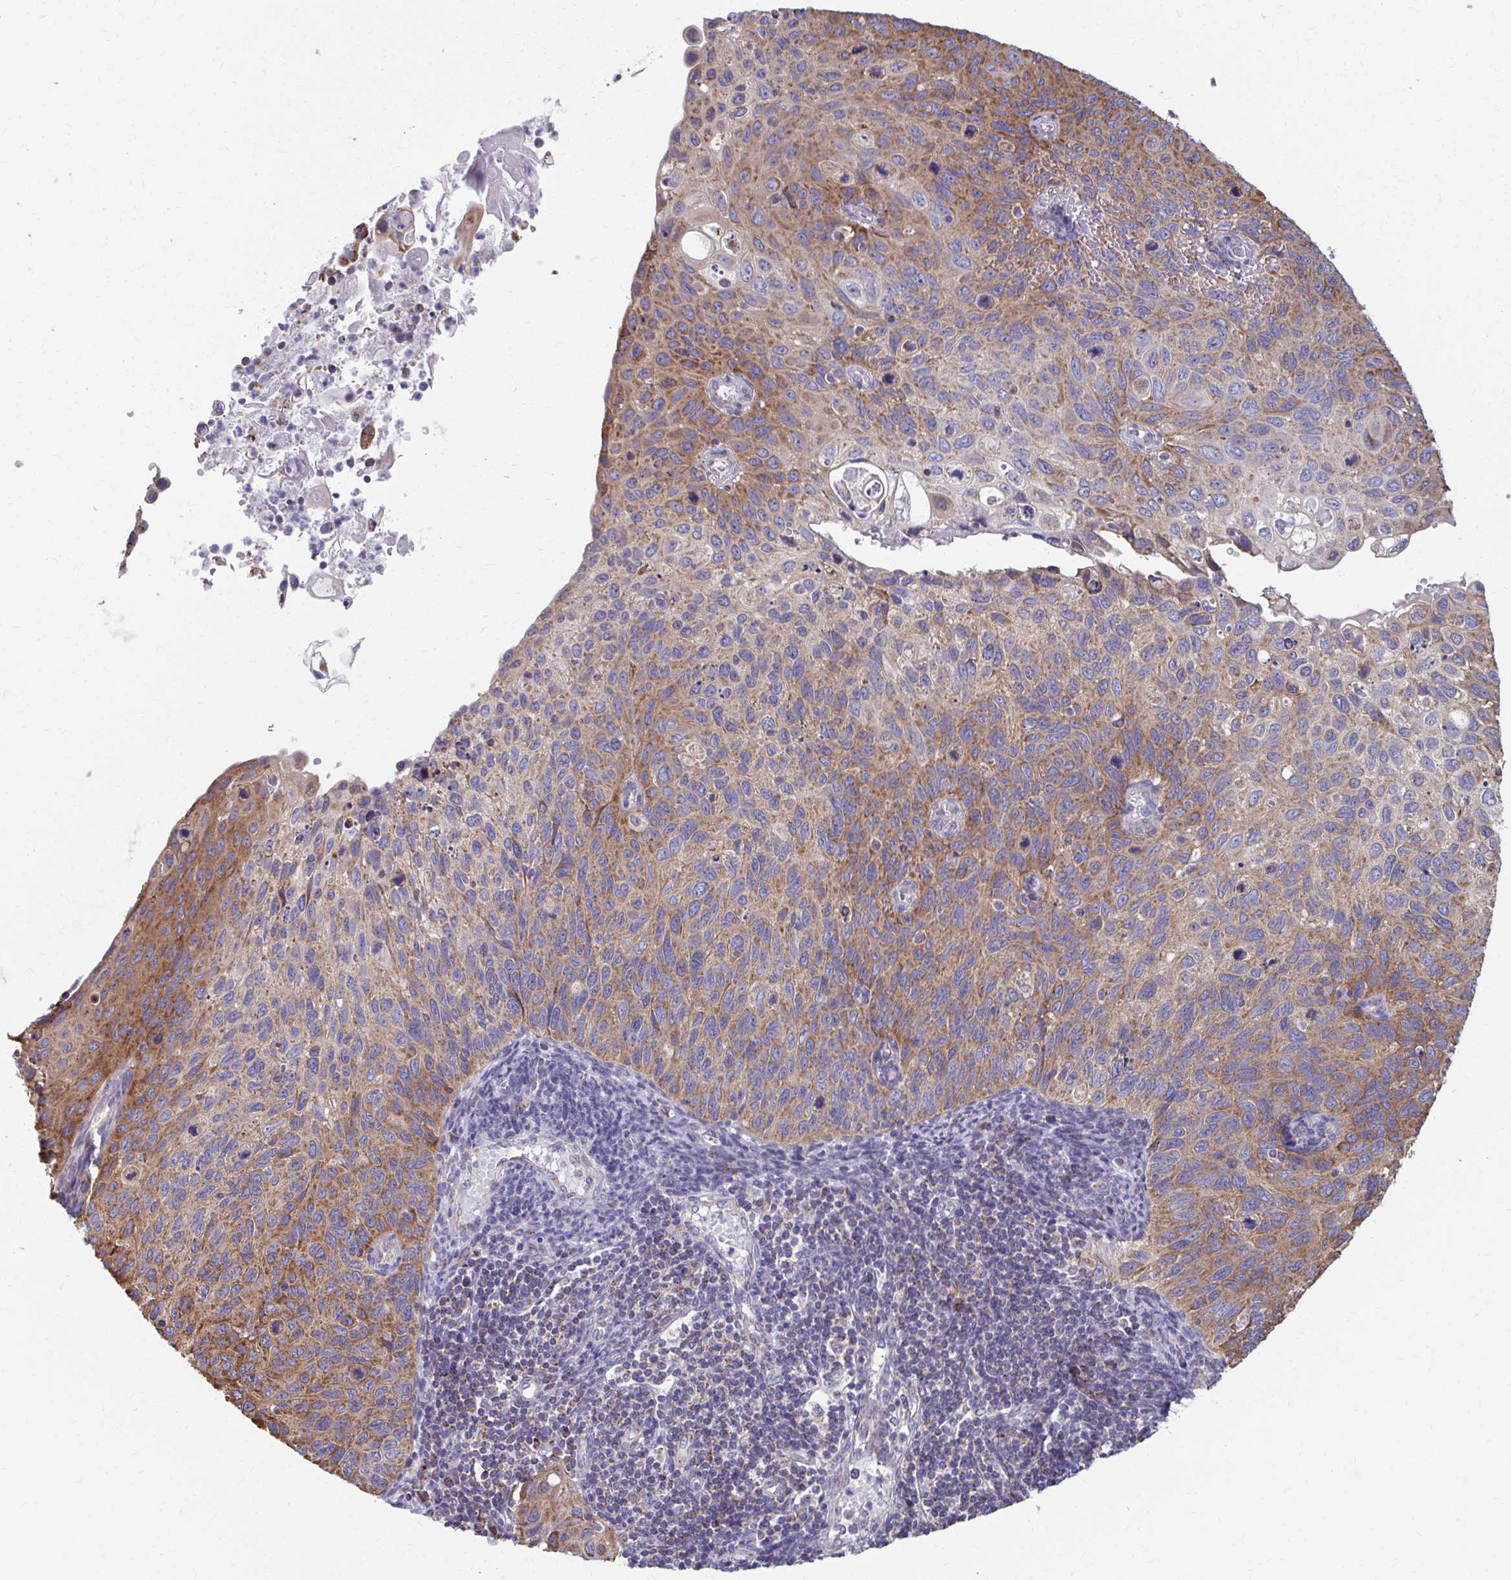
{"staining": {"intensity": "moderate", "quantity": ">75%", "location": "cytoplasmic/membranous"}, "tissue": "cervical cancer", "cell_type": "Tumor cells", "image_type": "cancer", "snomed": [{"axis": "morphology", "description": "Squamous cell carcinoma, NOS"}, {"axis": "topography", "description": "Cervix"}], "caption": "Immunohistochemistry staining of cervical cancer (squamous cell carcinoma), which shows medium levels of moderate cytoplasmic/membranous expression in about >75% of tumor cells indicating moderate cytoplasmic/membranous protein positivity. The staining was performed using DAB (3,3'-diaminobenzidine) (brown) for protein detection and nuclei were counterstained in hematoxylin (blue).", "gene": "RCC1L", "patient": {"sex": "female", "age": 70}}